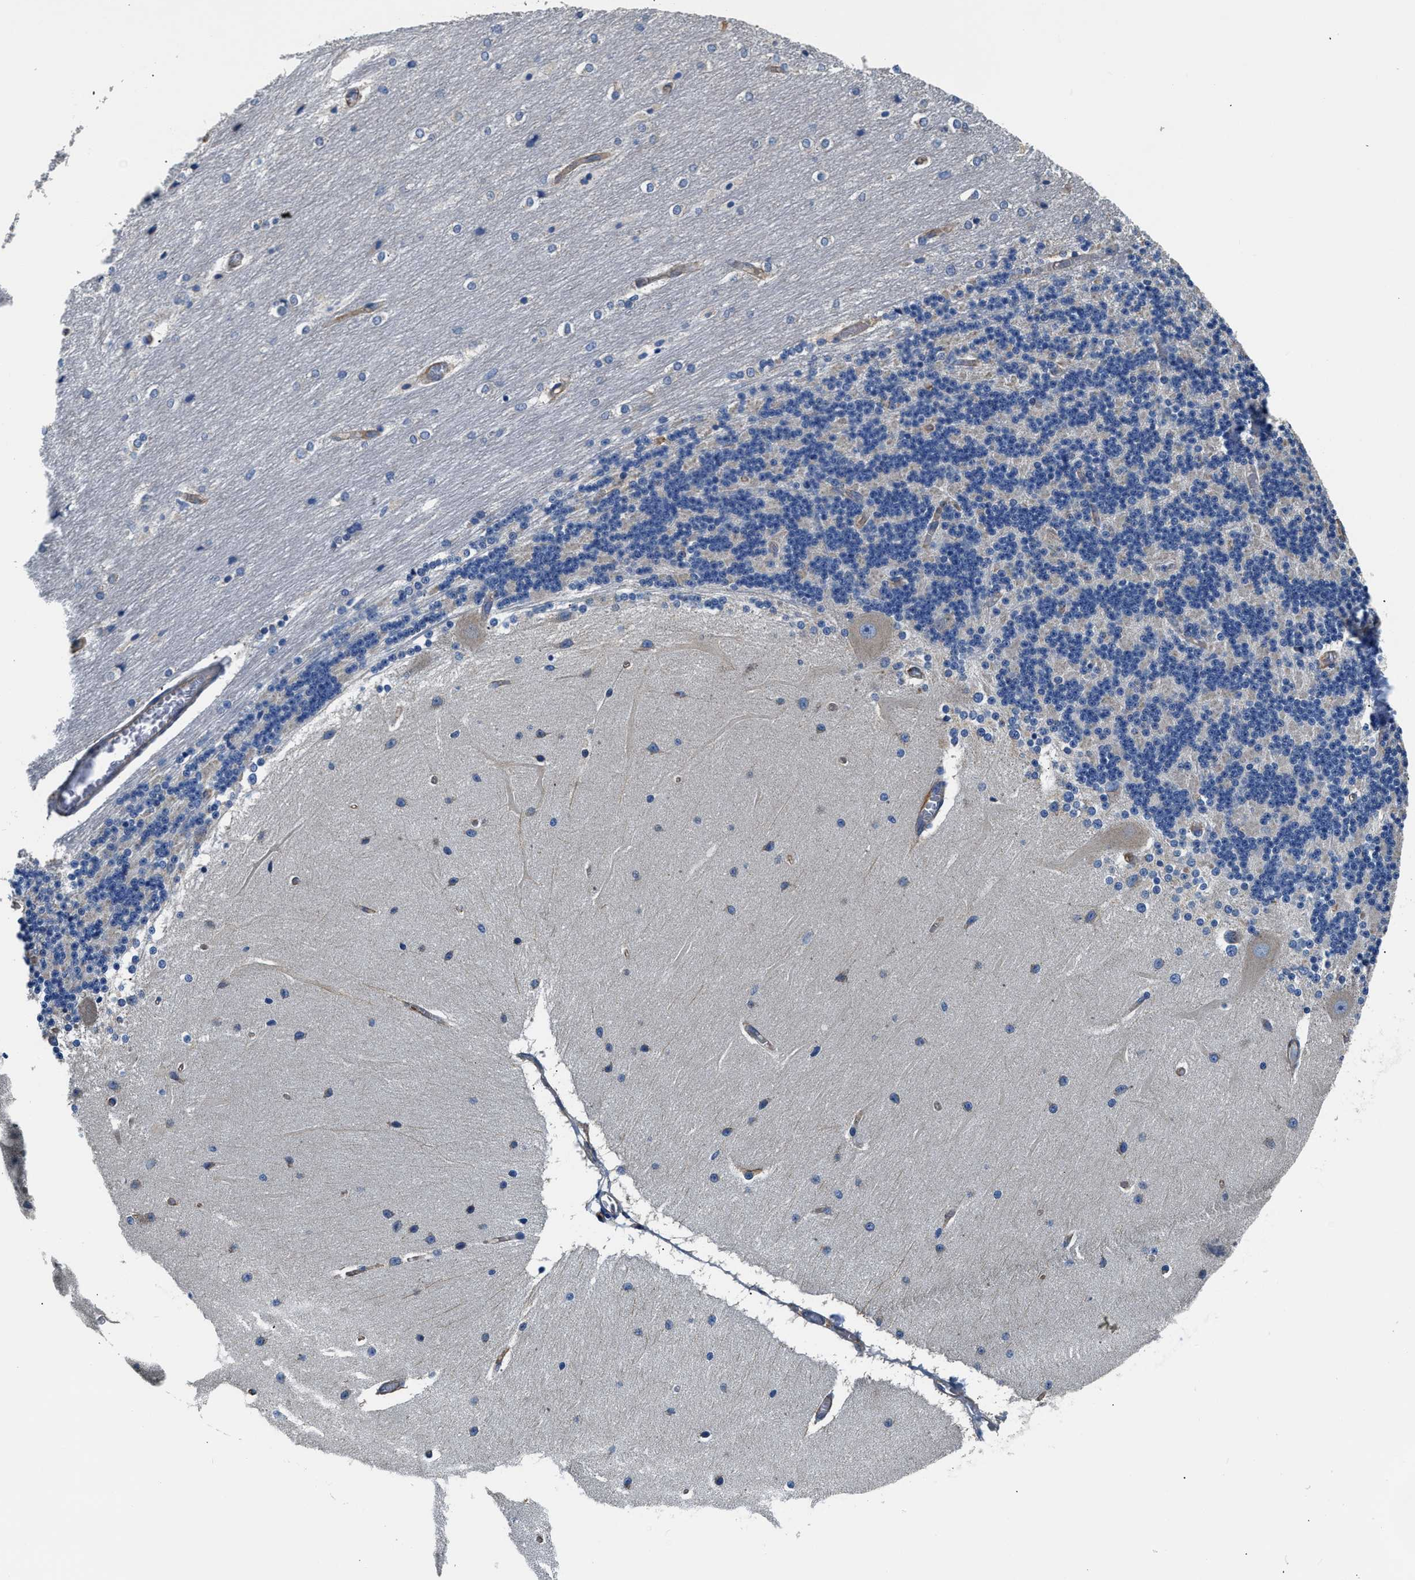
{"staining": {"intensity": "negative", "quantity": "none", "location": "none"}, "tissue": "cerebellum", "cell_type": "Cells in granular layer", "image_type": "normal", "snomed": [{"axis": "morphology", "description": "Normal tissue, NOS"}, {"axis": "topography", "description": "Cerebellum"}], "caption": "This is a image of immunohistochemistry staining of unremarkable cerebellum, which shows no staining in cells in granular layer.", "gene": "CSDE1", "patient": {"sex": "female", "age": 54}}